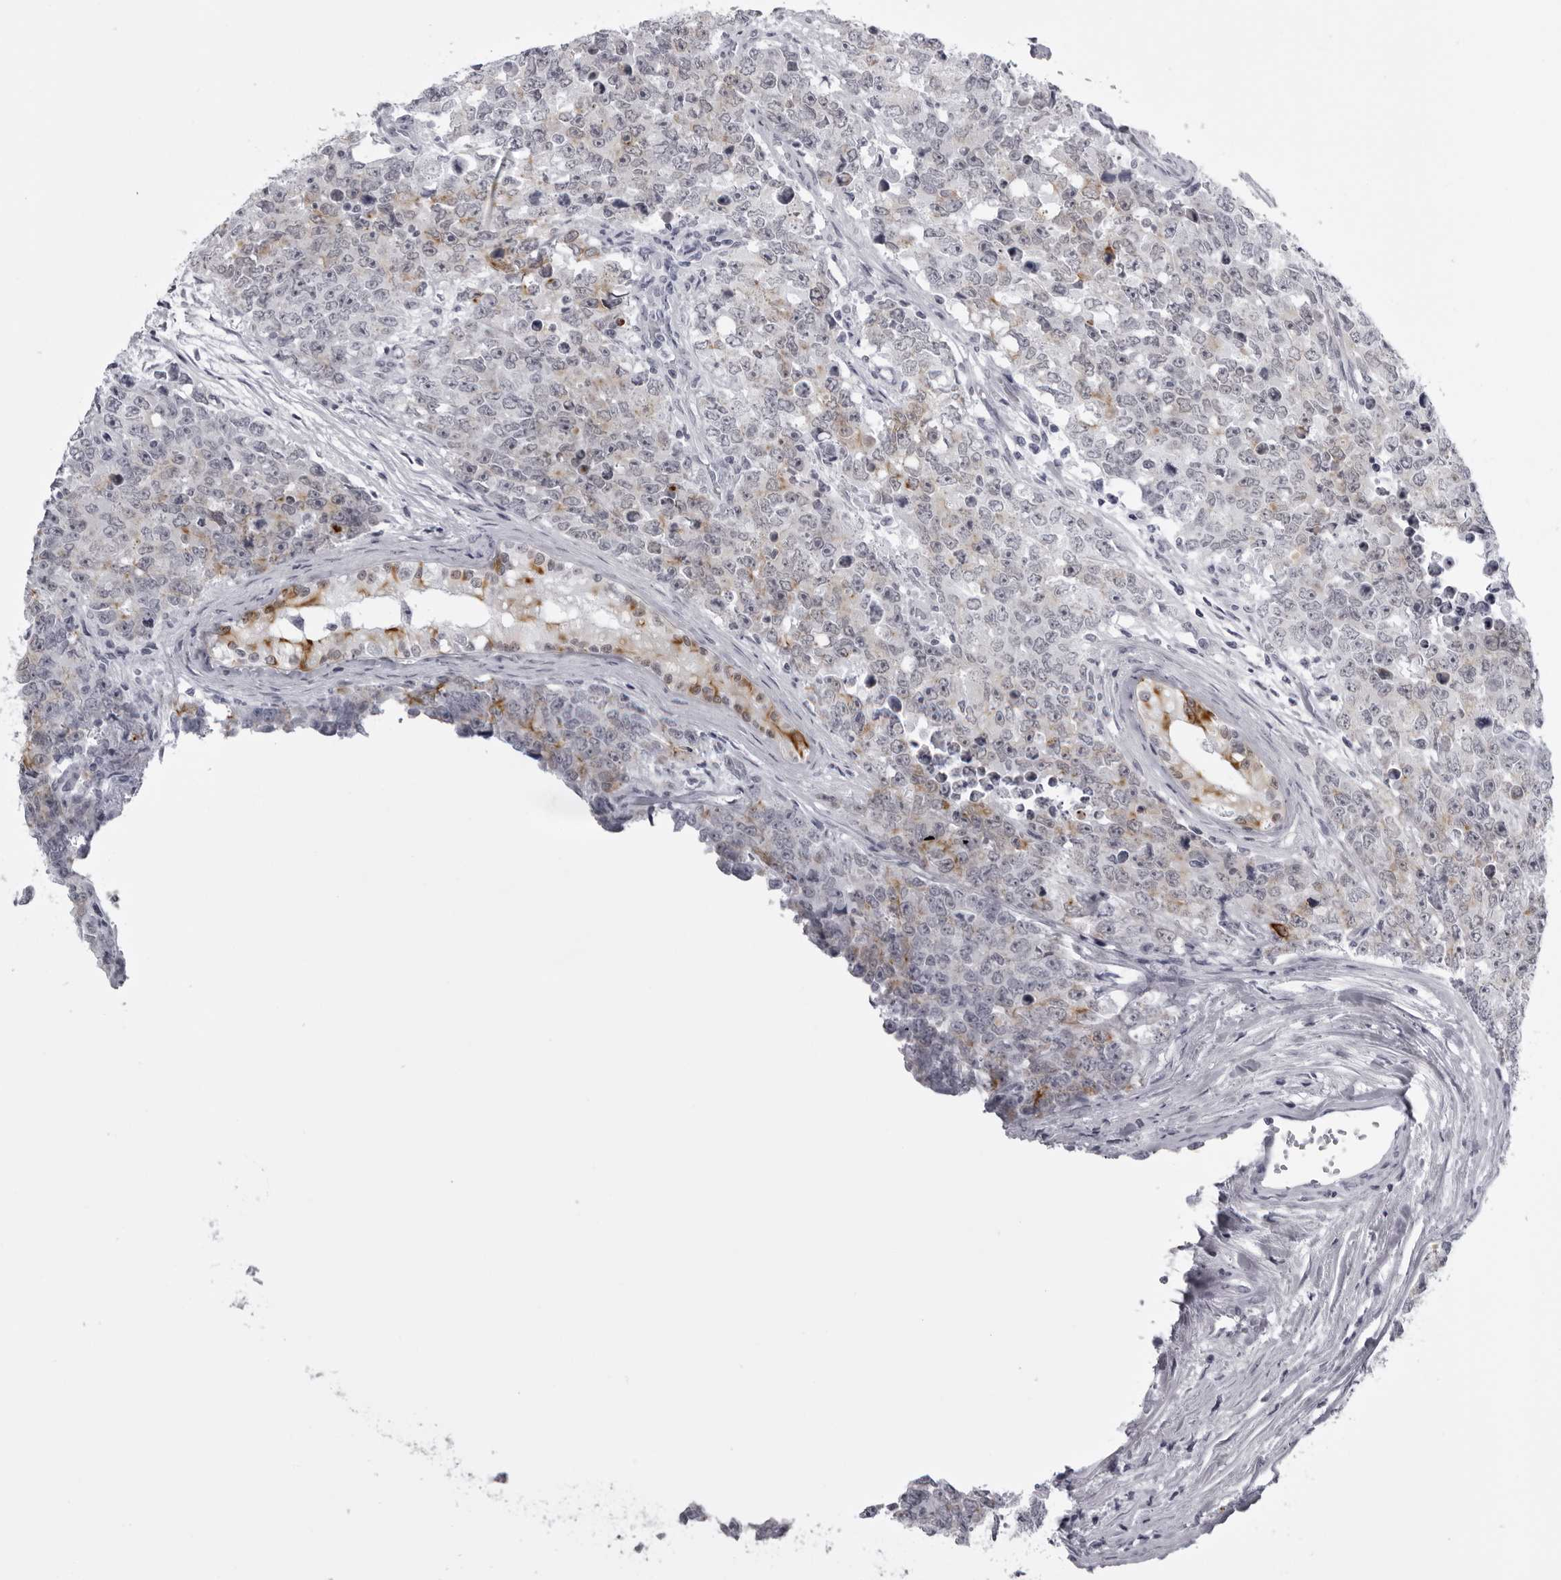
{"staining": {"intensity": "moderate", "quantity": "<25%", "location": "cytoplasmic/membranous"}, "tissue": "testis cancer", "cell_type": "Tumor cells", "image_type": "cancer", "snomed": [{"axis": "morphology", "description": "Carcinoma, Embryonal, NOS"}, {"axis": "topography", "description": "Testis"}], "caption": "The histopathology image reveals staining of testis cancer, revealing moderate cytoplasmic/membranous protein staining (brown color) within tumor cells.", "gene": "UROD", "patient": {"sex": "male", "age": 28}}